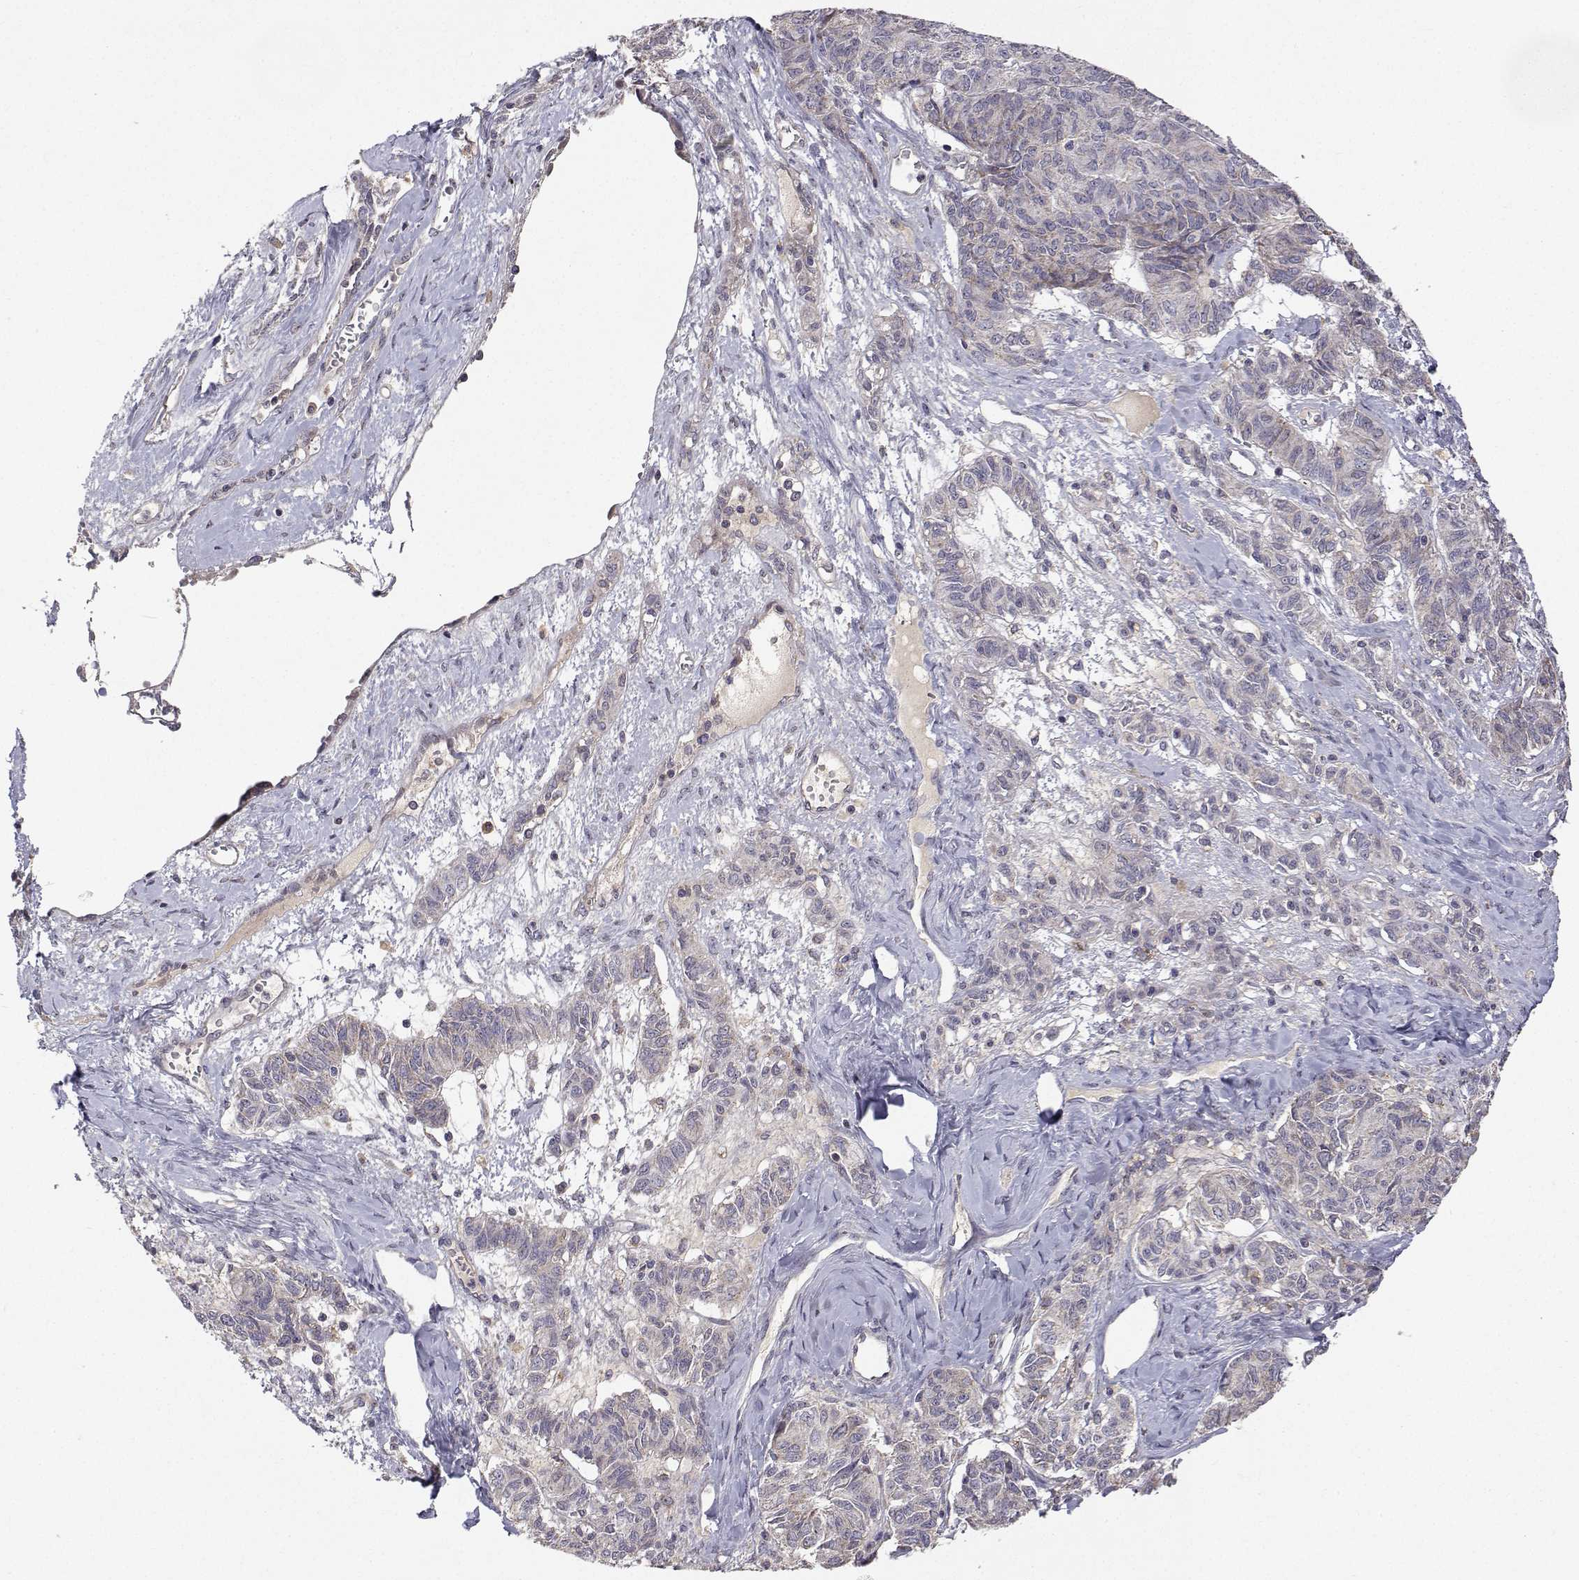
{"staining": {"intensity": "negative", "quantity": "none", "location": "none"}, "tissue": "ovarian cancer", "cell_type": "Tumor cells", "image_type": "cancer", "snomed": [{"axis": "morphology", "description": "Carcinoma, endometroid"}, {"axis": "topography", "description": "Ovary"}], "caption": "IHC micrograph of ovarian cancer stained for a protein (brown), which shows no expression in tumor cells. (Stains: DAB (3,3'-diaminobenzidine) immunohistochemistry (IHC) with hematoxylin counter stain, Microscopy: brightfield microscopy at high magnification).", "gene": "MRPL3", "patient": {"sex": "female", "age": 80}}